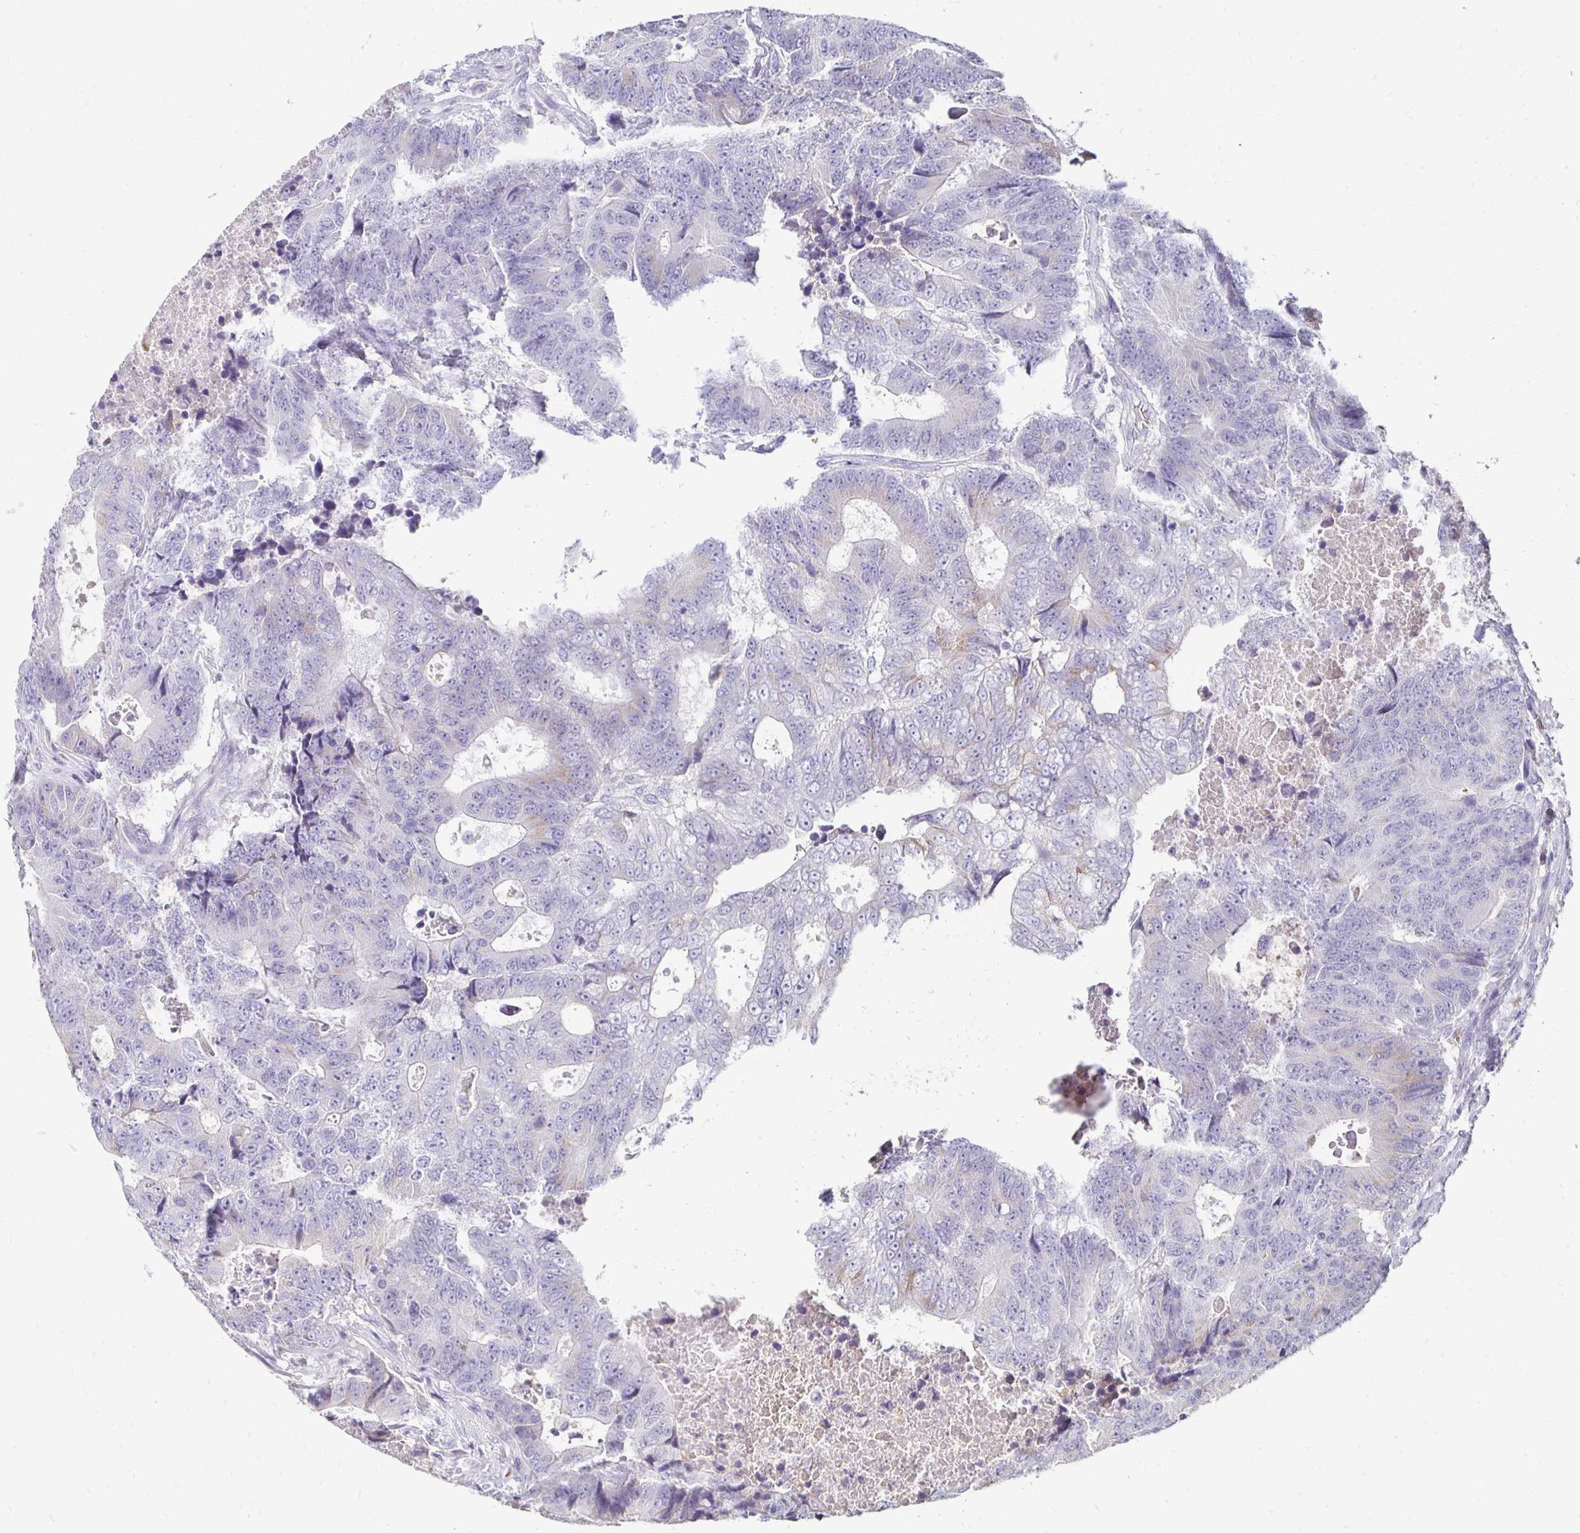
{"staining": {"intensity": "negative", "quantity": "none", "location": "none"}, "tissue": "colorectal cancer", "cell_type": "Tumor cells", "image_type": "cancer", "snomed": [{"axis": "morphology", "description": "Adenocarcinoma, NOS"}, {"axis": "topography", "description": "Colon"}], "caption": "Colorectal cancer (adenocarcinoma) was stained to show a protein in brown. There is no significant positivity in tumor cells.", "gene": "GK2", "patient": {"sex": "female", "age": 48}}